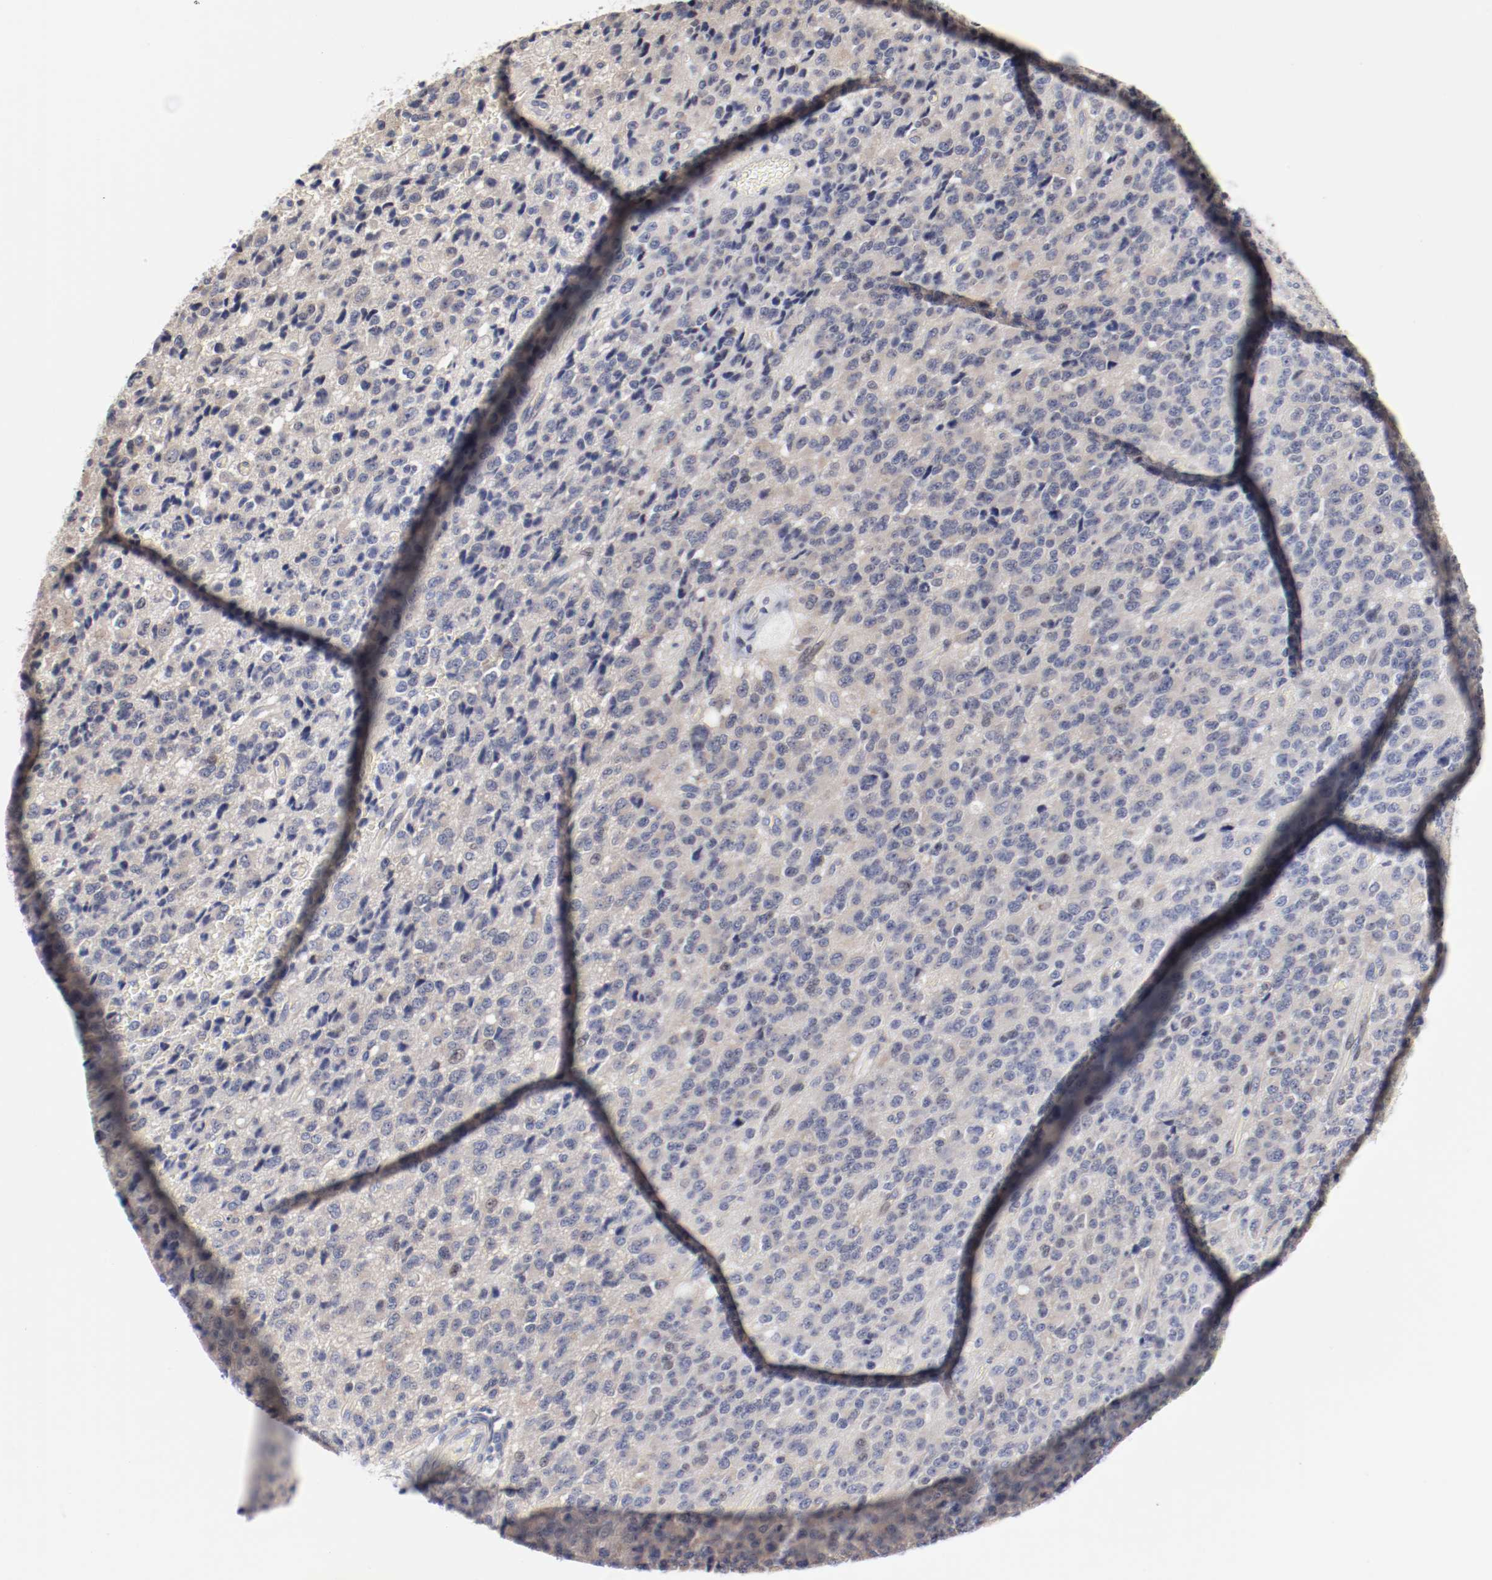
{"staining": {"intensity": "negative", "quantity": "none", "location": "none"}, "tissue": "glioma", "cell_type": "Tumor cells", "image_type": "cancer", "snomed": [{"axis": "morphology", "description": "Glioma, malignant, High grade"}, {"axis": "topography", "description": "pancreas cauda"}], "caption": "Malignant glioma (high-grade) stained for a protein using IHC shows no positivity tumor cells.", "gene": "GPR143", "patient": {"sex": "male", "age": 60}}